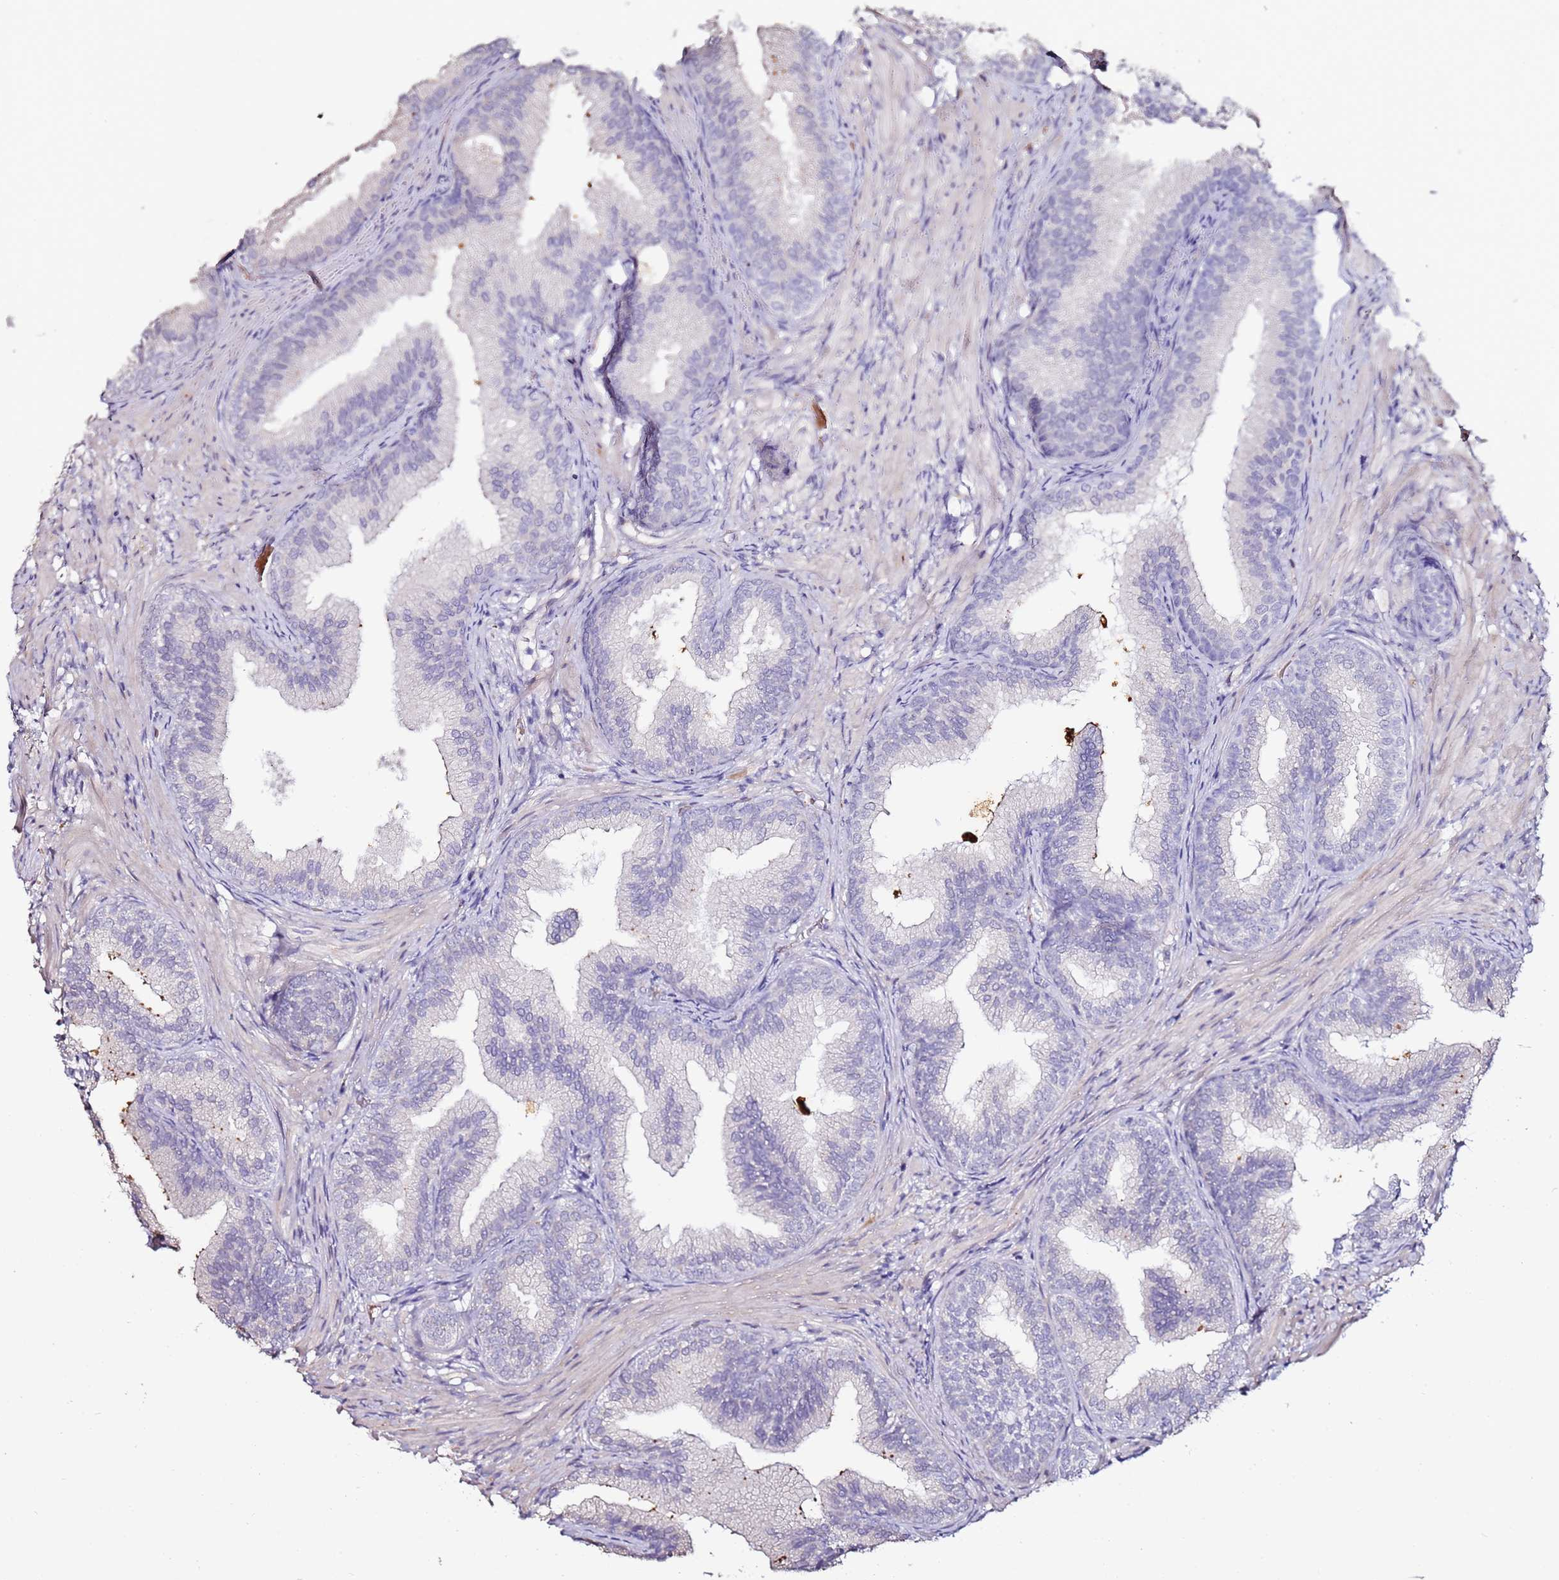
{"staining": {"intensity": "negative", "quantity": "none", "location": "none"}, "tissue": "prostate", "cell_type": "Glandular cells", "image_type": "normal", "snomed": [{"axis": "morphology", "description": "Normal tissue, NOS"}, {"axis": "topography", "description": "Prostate"}], "caption": "There is no significant expression in glandular cells of prostate. Nuclei are stained in blue.", "gene": "C3orf80", "patient": {"sex": "male", "age": 76}}